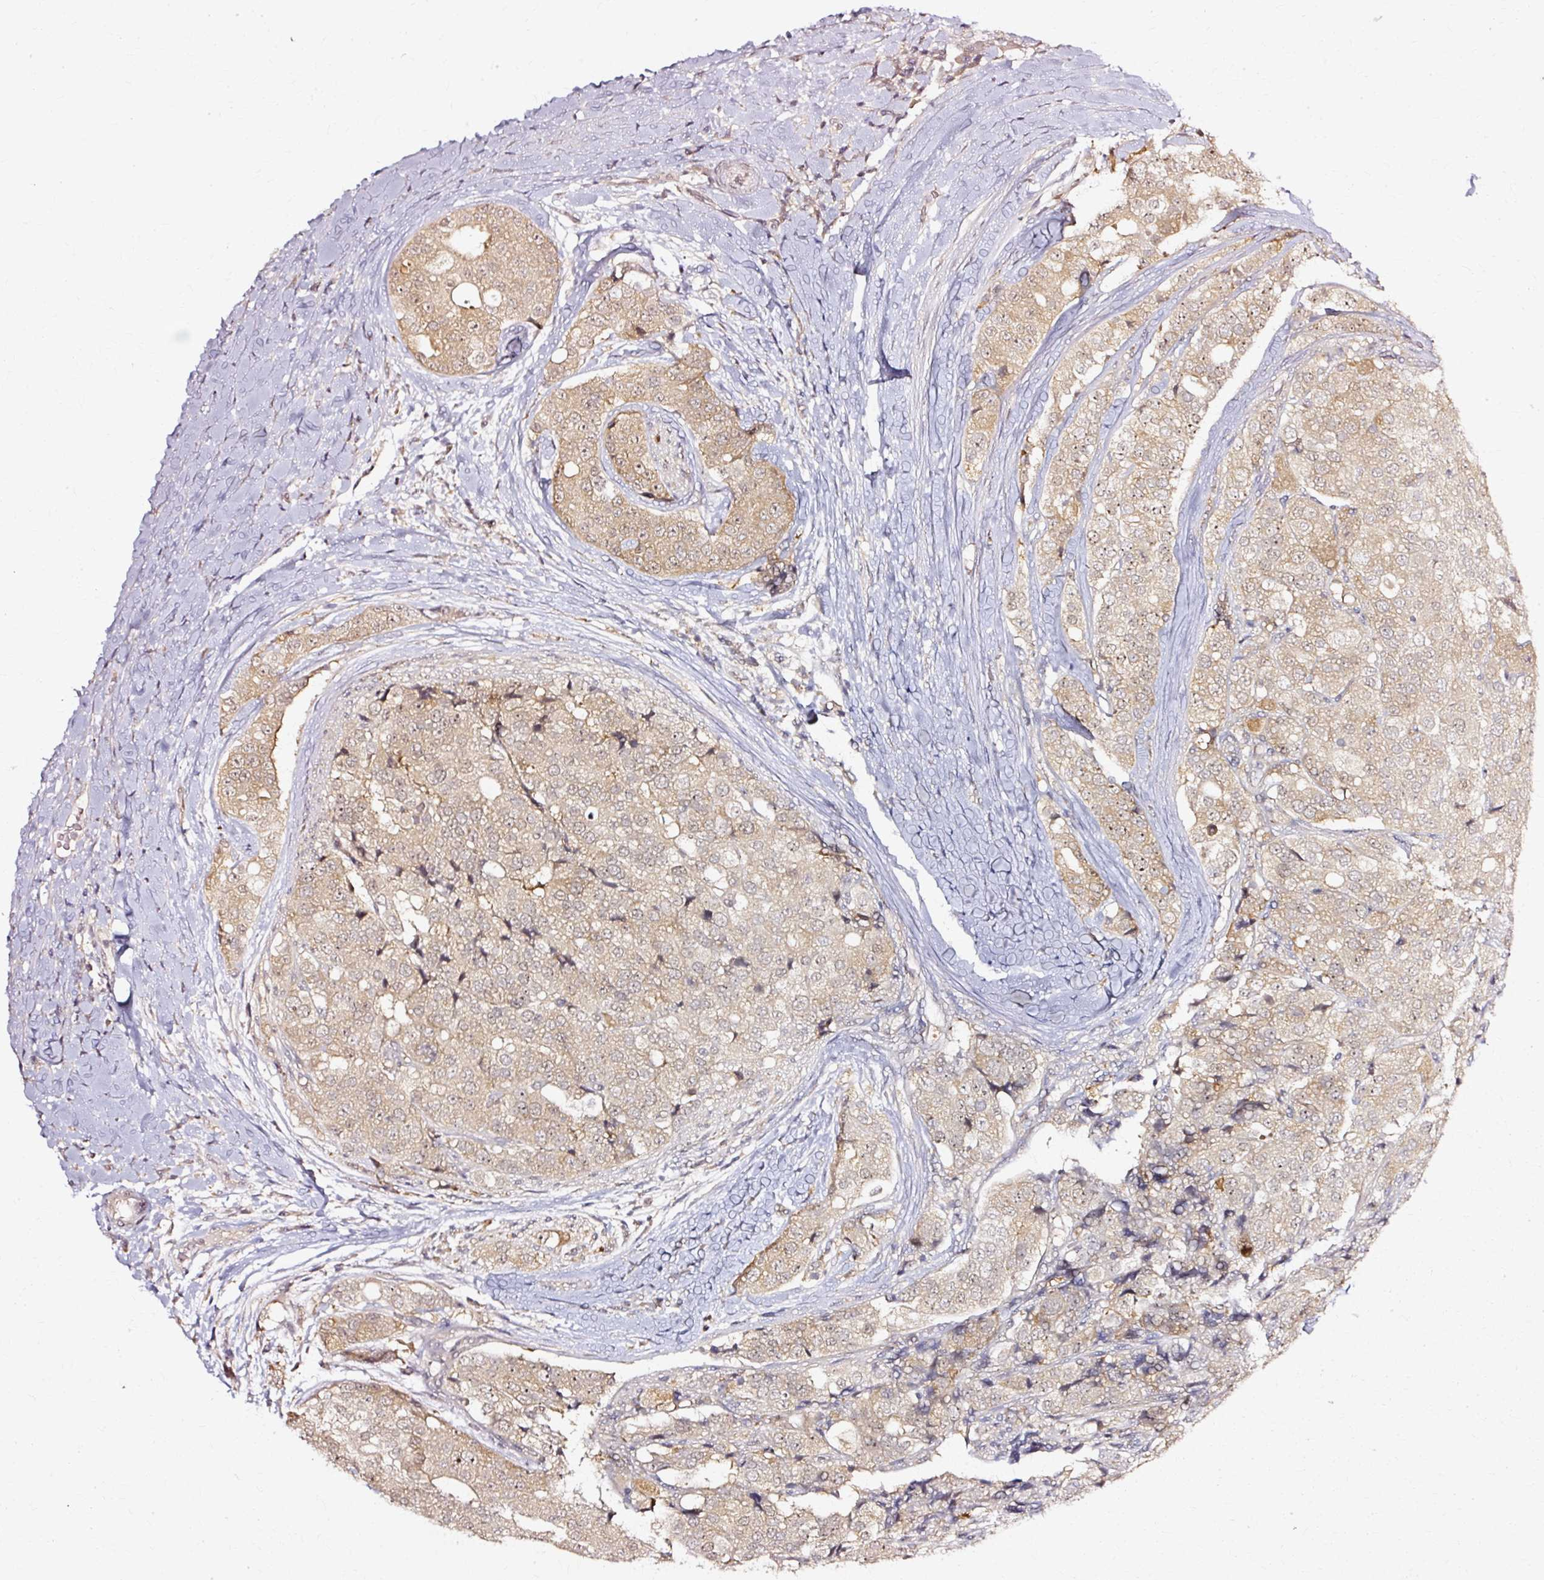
{"staining": {"intensity": "weak", "quantity": ">75%", "location": "cytoplasmic/membranous,nuclear"}, "tissue": "prostate cancer", "cell_type": "Tumor cells", "image_type": "cancer", "snomed": [{"axis": "morphology", "description": "Adenocarcinoma, High grade"}, {"axis": "topography", "description": "Prostate"}], "caption": "Protein analysis of prostate cancer (adenocarcinoma (high-grade)) tissue reveals weak cytoplasmic/membranous and nuclear expression in approximately >75% of tumor cells.", "gene": "RGPD5", "patient": {"sex": "male", "age": 49}}